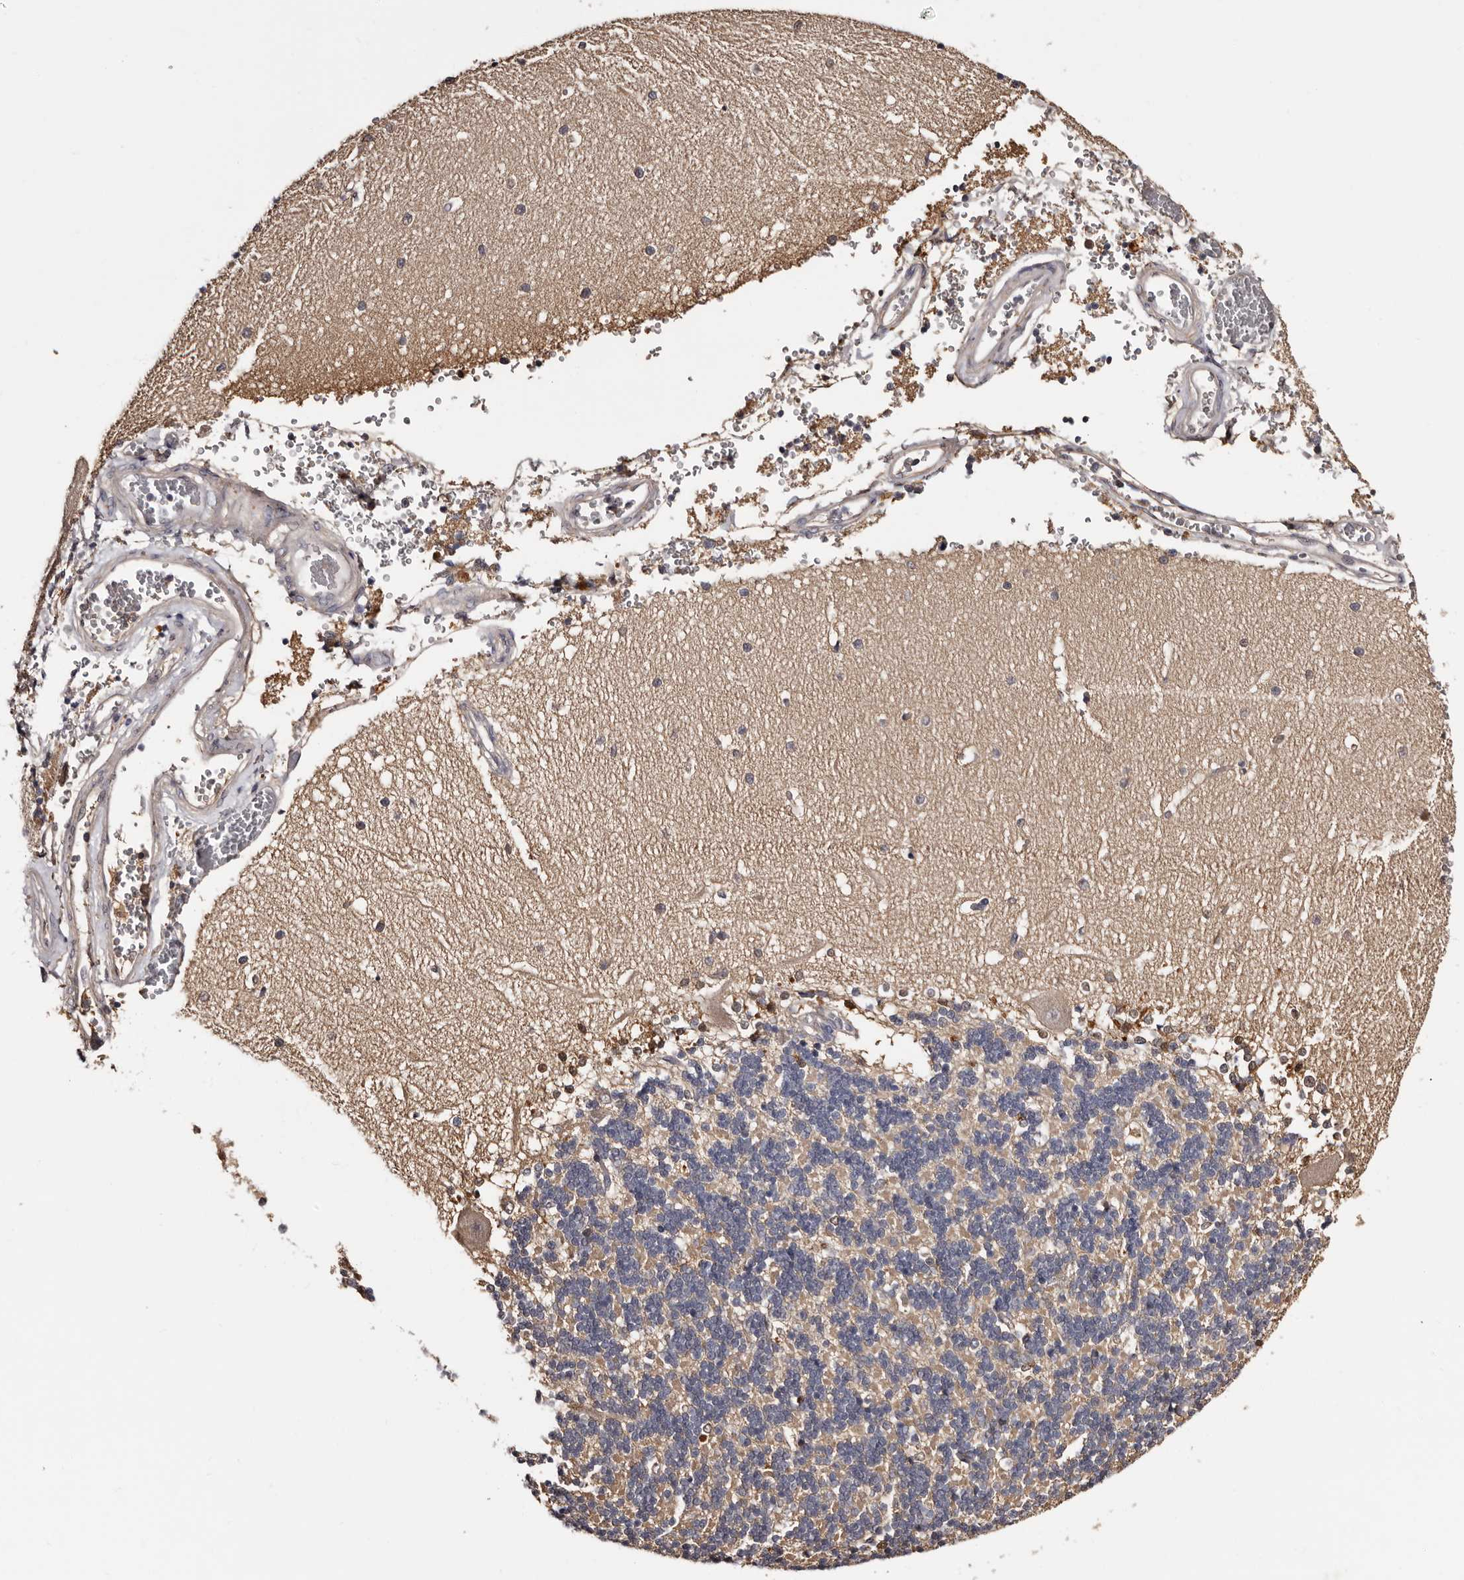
{"staining": {"intensity": "weak", "quantity": "25%-75%", "location": "cytoplasmic/membranous"}, "tissue": "cerebellum", "cell_type": "Cells in granular layer", "image_type": "normal", "snomed": [{"axis": "morphology", "description": "Normal tissue, NOS"}, {"axis": "topography", "description": "Cerebellum"}], "caption": "Brown immunohistochemical staining in unremarkable cerebellum shows weak cytoplasmic/membranous expression in about 25%-75% of cells in granular layer.", "gene": "DNPH1", "patient": {"sex": "male", "age": 37}}